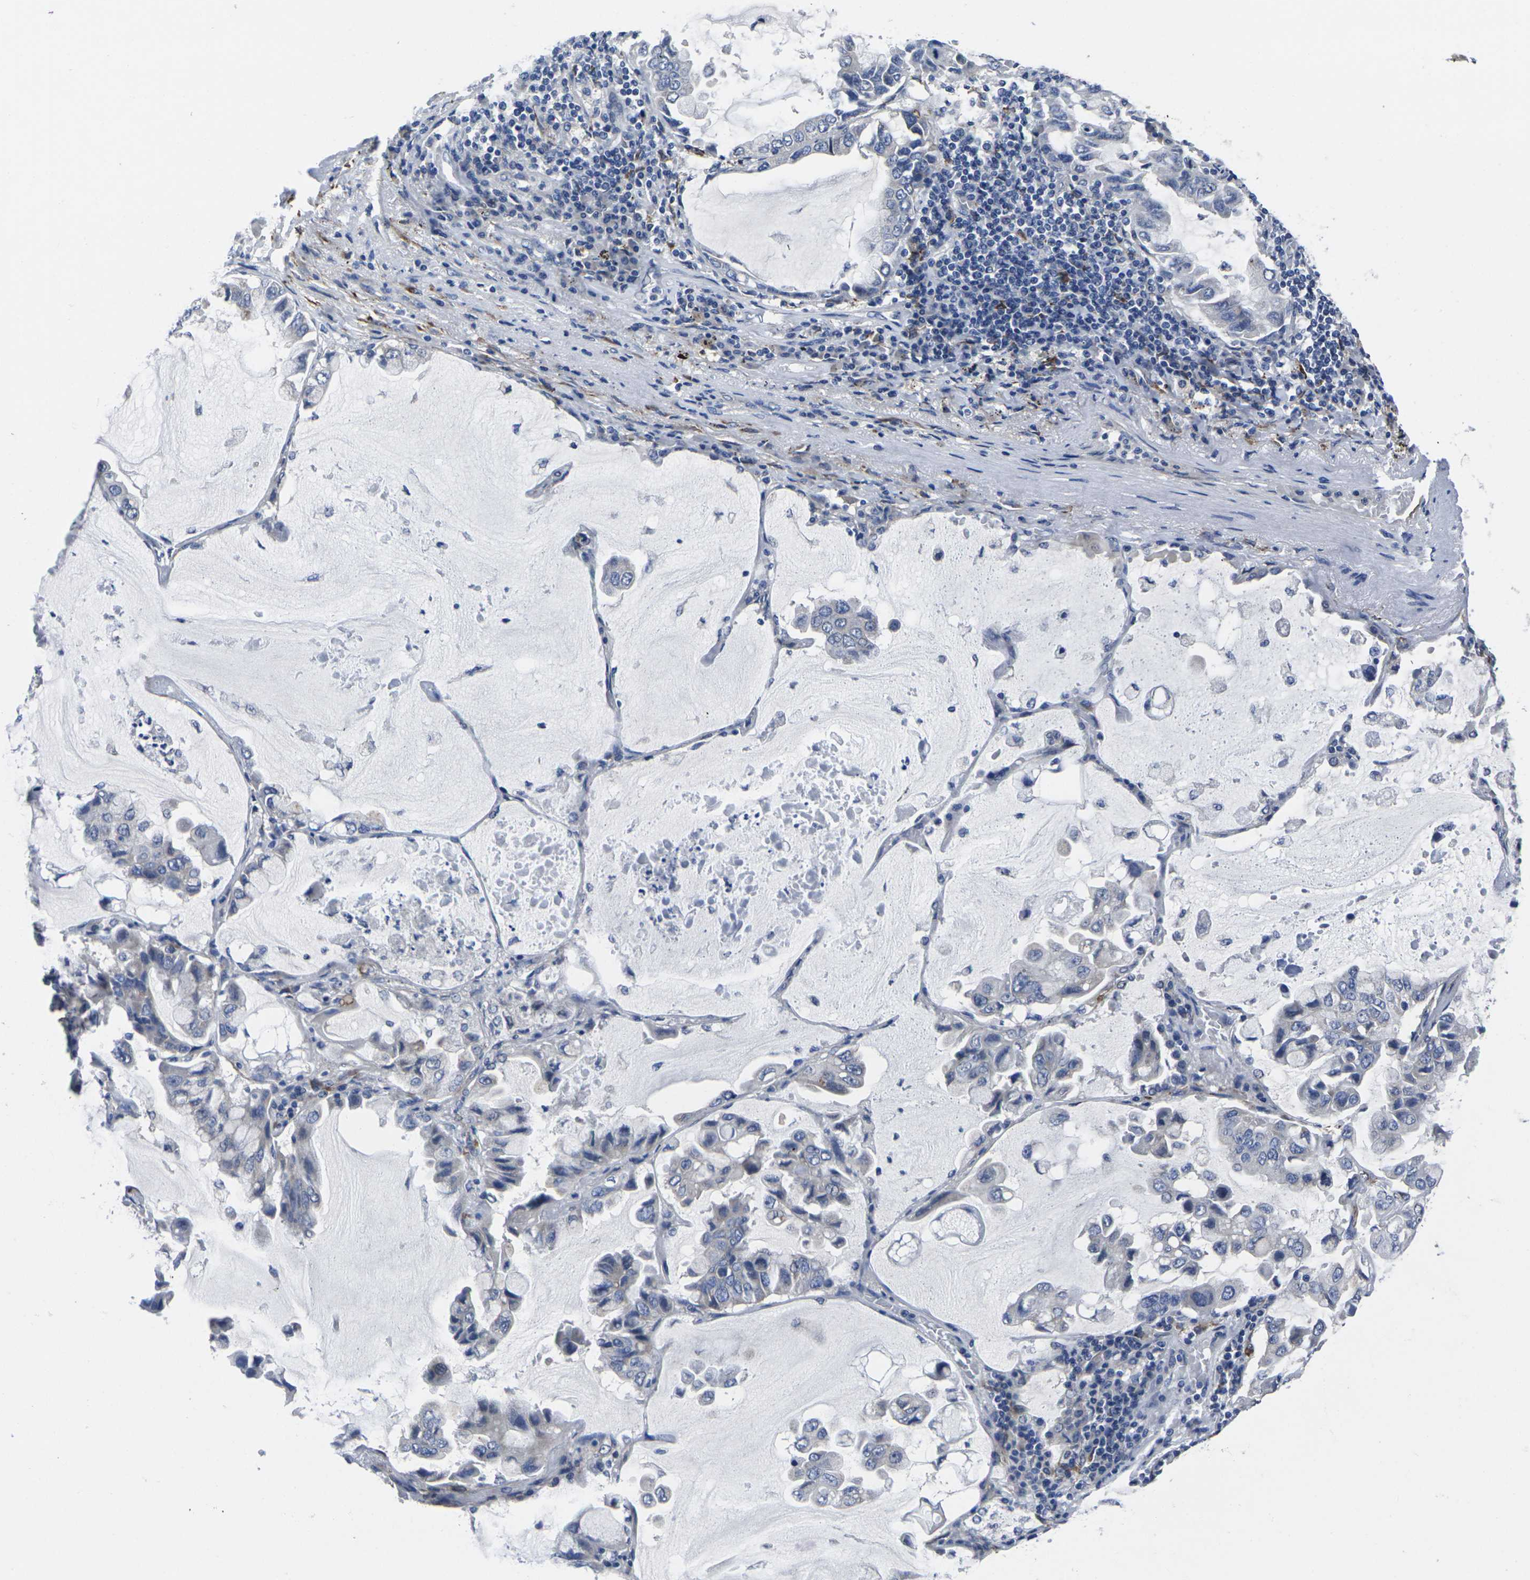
{"staining": {"intensity": "negative", "quantity": "none", "location": "none"}, "tissue": "lung cancer", "cell_type": "Tumor cells", "image_type": "cancer", "snomed": [{"axis": "morphology", "description": "Adenocarcinoma, NOS"}, {"axis": "topography", "description": "Lung"}], "caption": "This is a photomicrograph of immunohistochemistry (IHC) staining of lung cancer, which shows no positivity in tumor cells. (DAB IHC with hematoxylin counter stain).", "gene": "CYP2C8", "patient": {"sex": "male", "age": 64}}